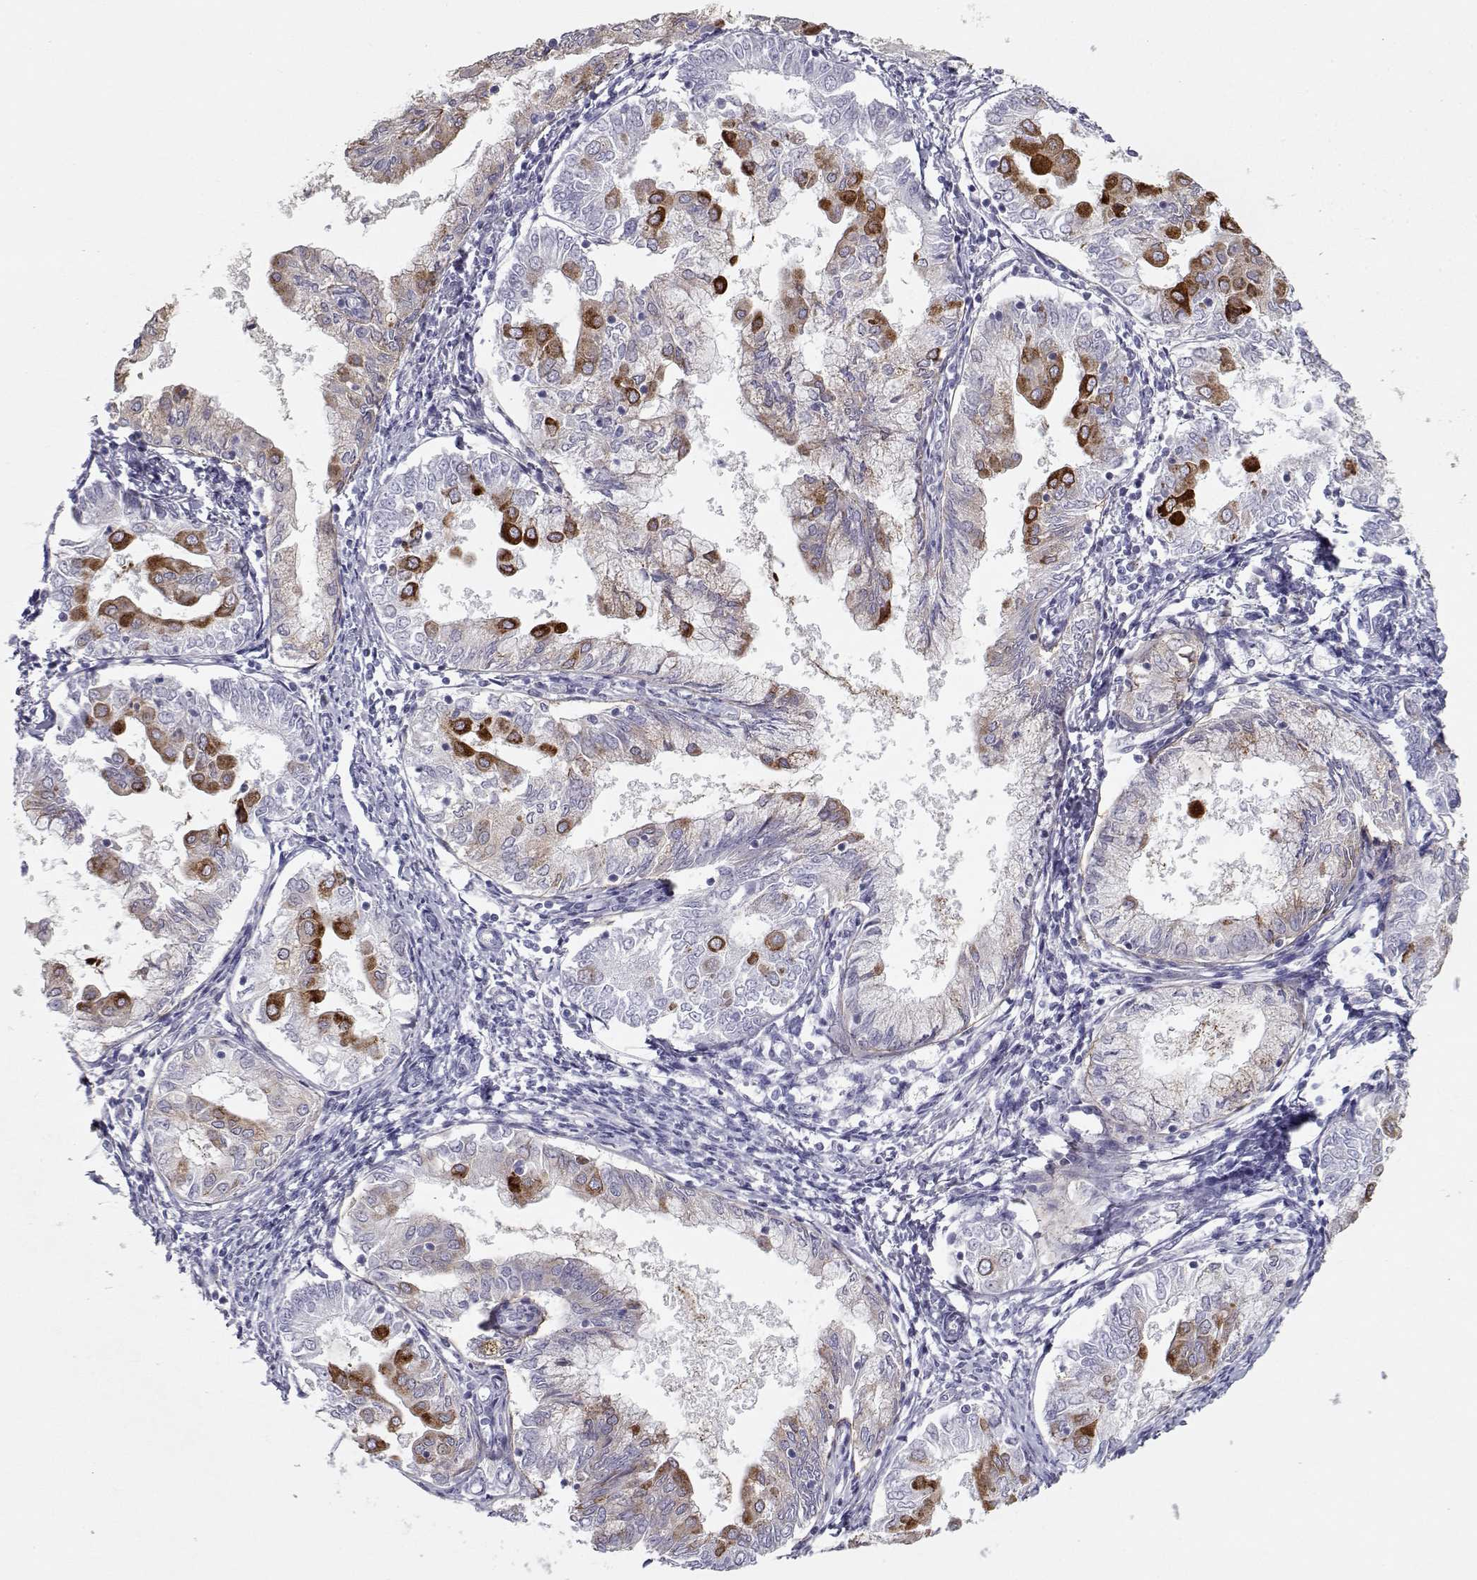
{"staining": {"intensity": "strong", "quantity": "<25%", "location": "cytoplasmic/membranous"}, "tissue": "endometrial cancer", "cell_type": "Tumor cells", "image_type": "cancer", "snomed": [{"axis": "morphology", "description": "Adenocarcinoma, NOS"}, {"axis": "topography", "description": "Endometrium"}], "caption": "Human adenocarcinoma (endometrial) stained for a protein (brown) exhibits strong cytoplasmic/membranous positive staining in approximately <25% of tumor cells.", "gene": "LAMB3", "patient": {"sex": "female", "age": 68}}